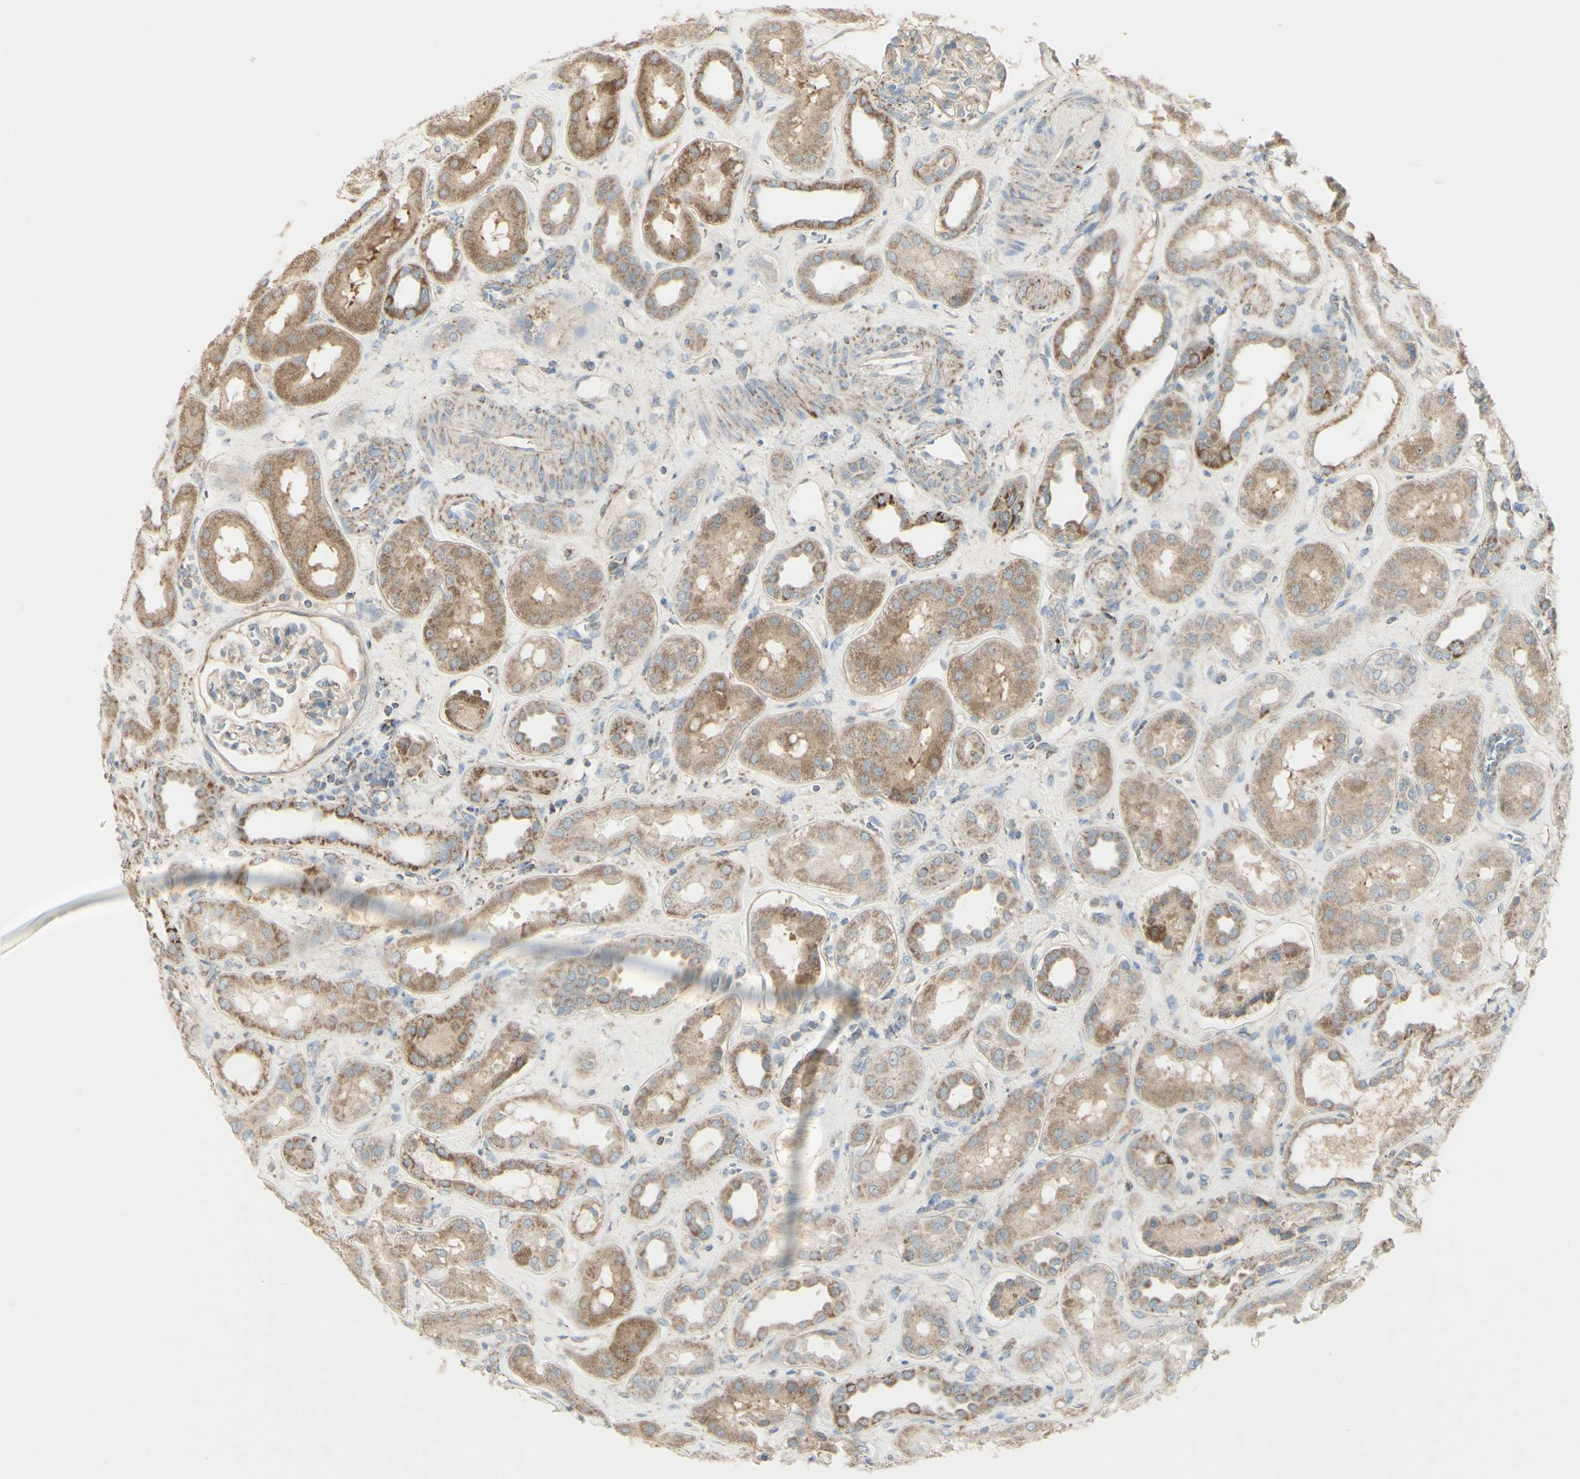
{"staining": {"intensity": "weak", "quantity": "25%-75%", "location": "cytoplasmic/membranous"}, "tissue": "kidney", "cell_type": "Cells in glomeruli", "image_type": "normal", "snomed": [{"axis": "morphology", "description": "Normal tissue, NOS"}, {"axis": "topography", "description": "Kidney"}], "caption": "Protein staining shows weak cytoplasmic/membranous staining in approximately 25%-75% of cells in glomeruli in benign kidney. Nuclei are stained in blue.", "gene": "CNTNAP1", "patient": {"sex": "male", "age": 59}}